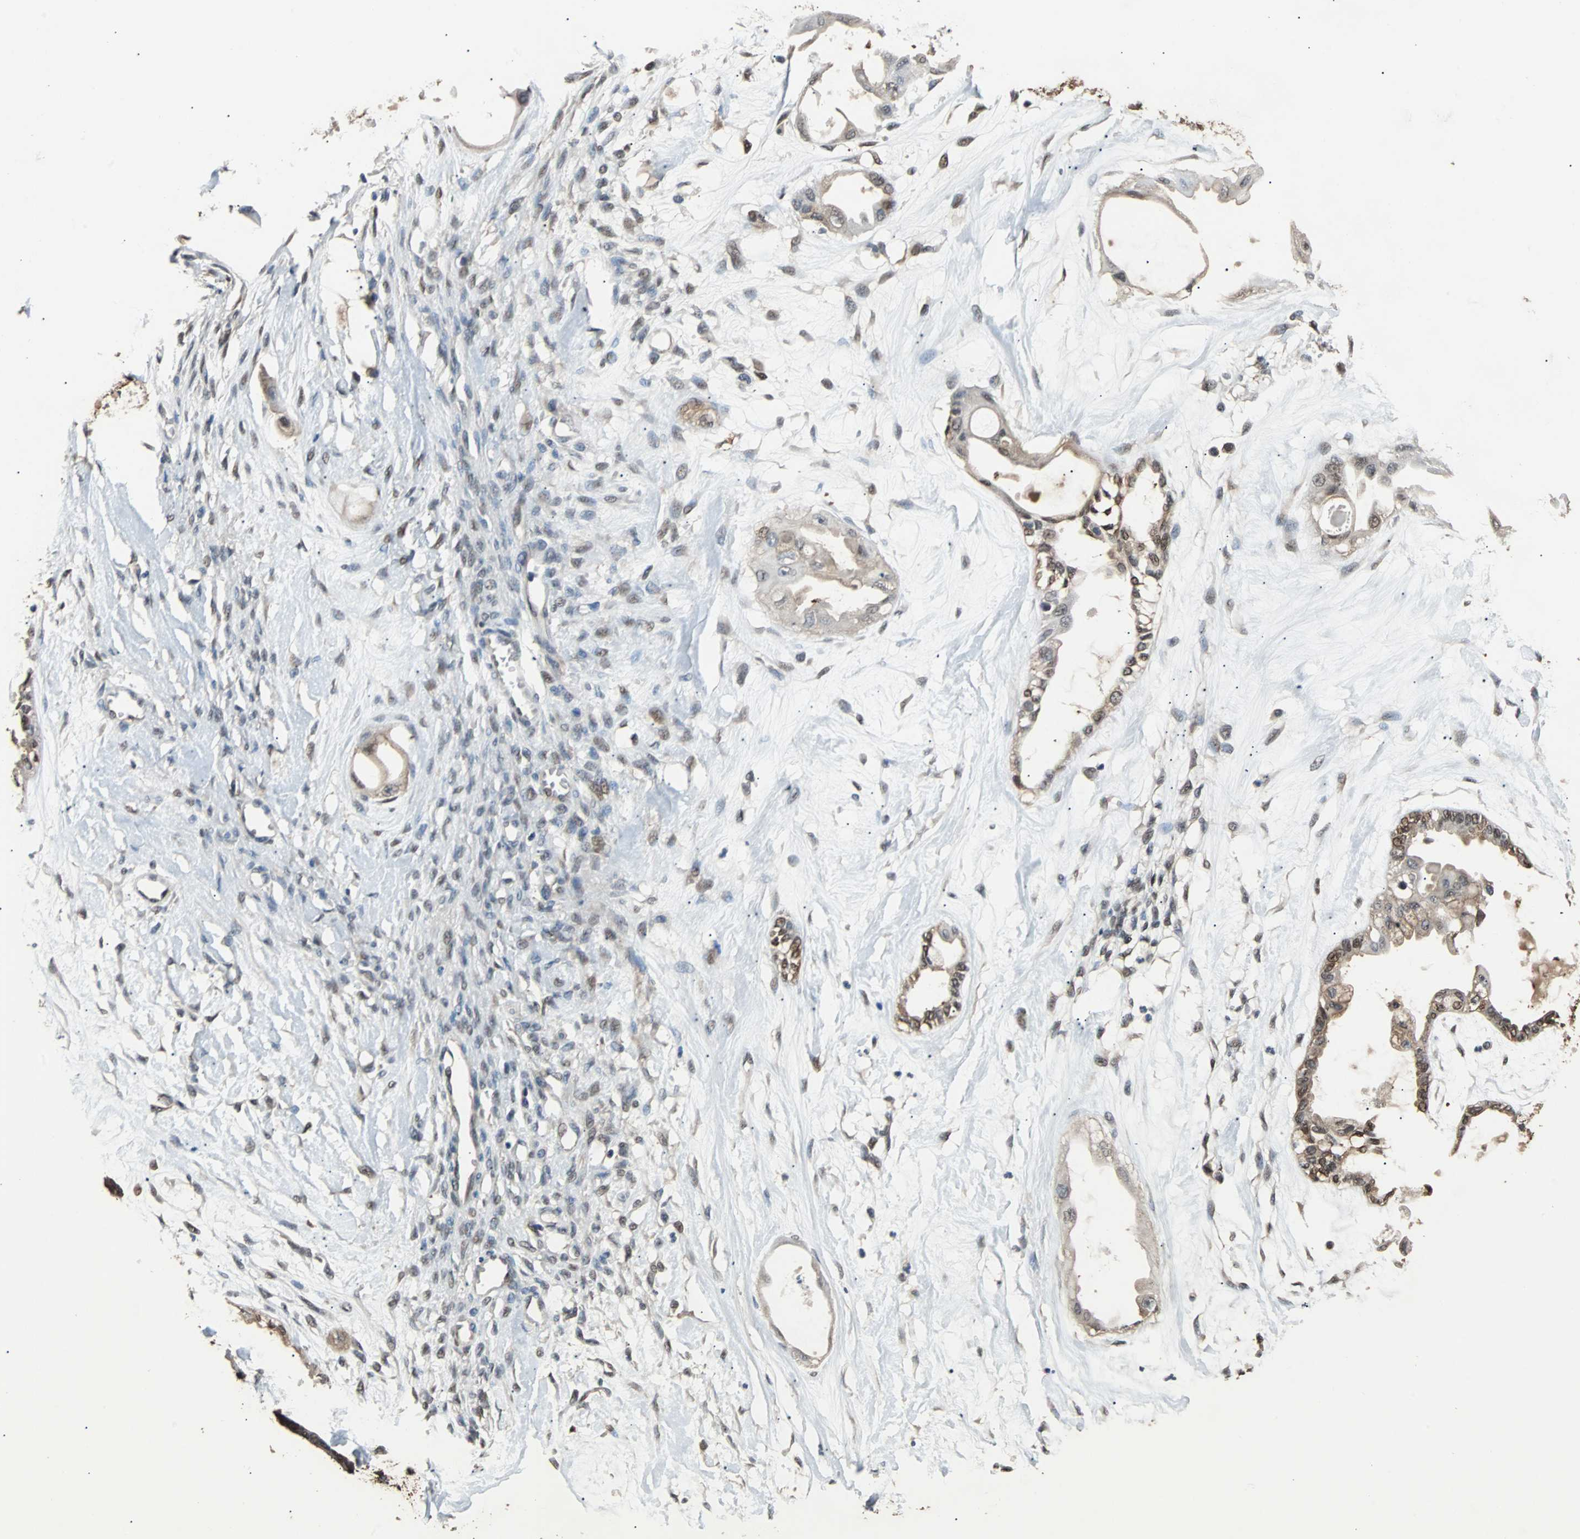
{"staining": {"intensity": "moderate", "quantity": ">75%", "location": "cytoplasmic/membranous,nuclear"}, "tissue": "ovarian cancer", "cell_type": "Tumor cells", "image_type": "cancer", "snomed": [{"axis": "morphology", "description": "Carcinoma, NOS"}, {"axis": "morphology", "description": "Carcinoma, endometroid"}, {"axis": "topography", "description": "Ovary"}], "caption": "Ovarian cancer stained with immunohistochemistry exhibits moderate cytoplasmic/membranous and nuclear expression in approximately >75% of tumor cells. (DAB (3,3'-diaminobenzidine) IHC, brown staining for protein, blue staining for nuclei).", "gene": "PRDX6", "patient": {"sex": "female", "age": 50}}